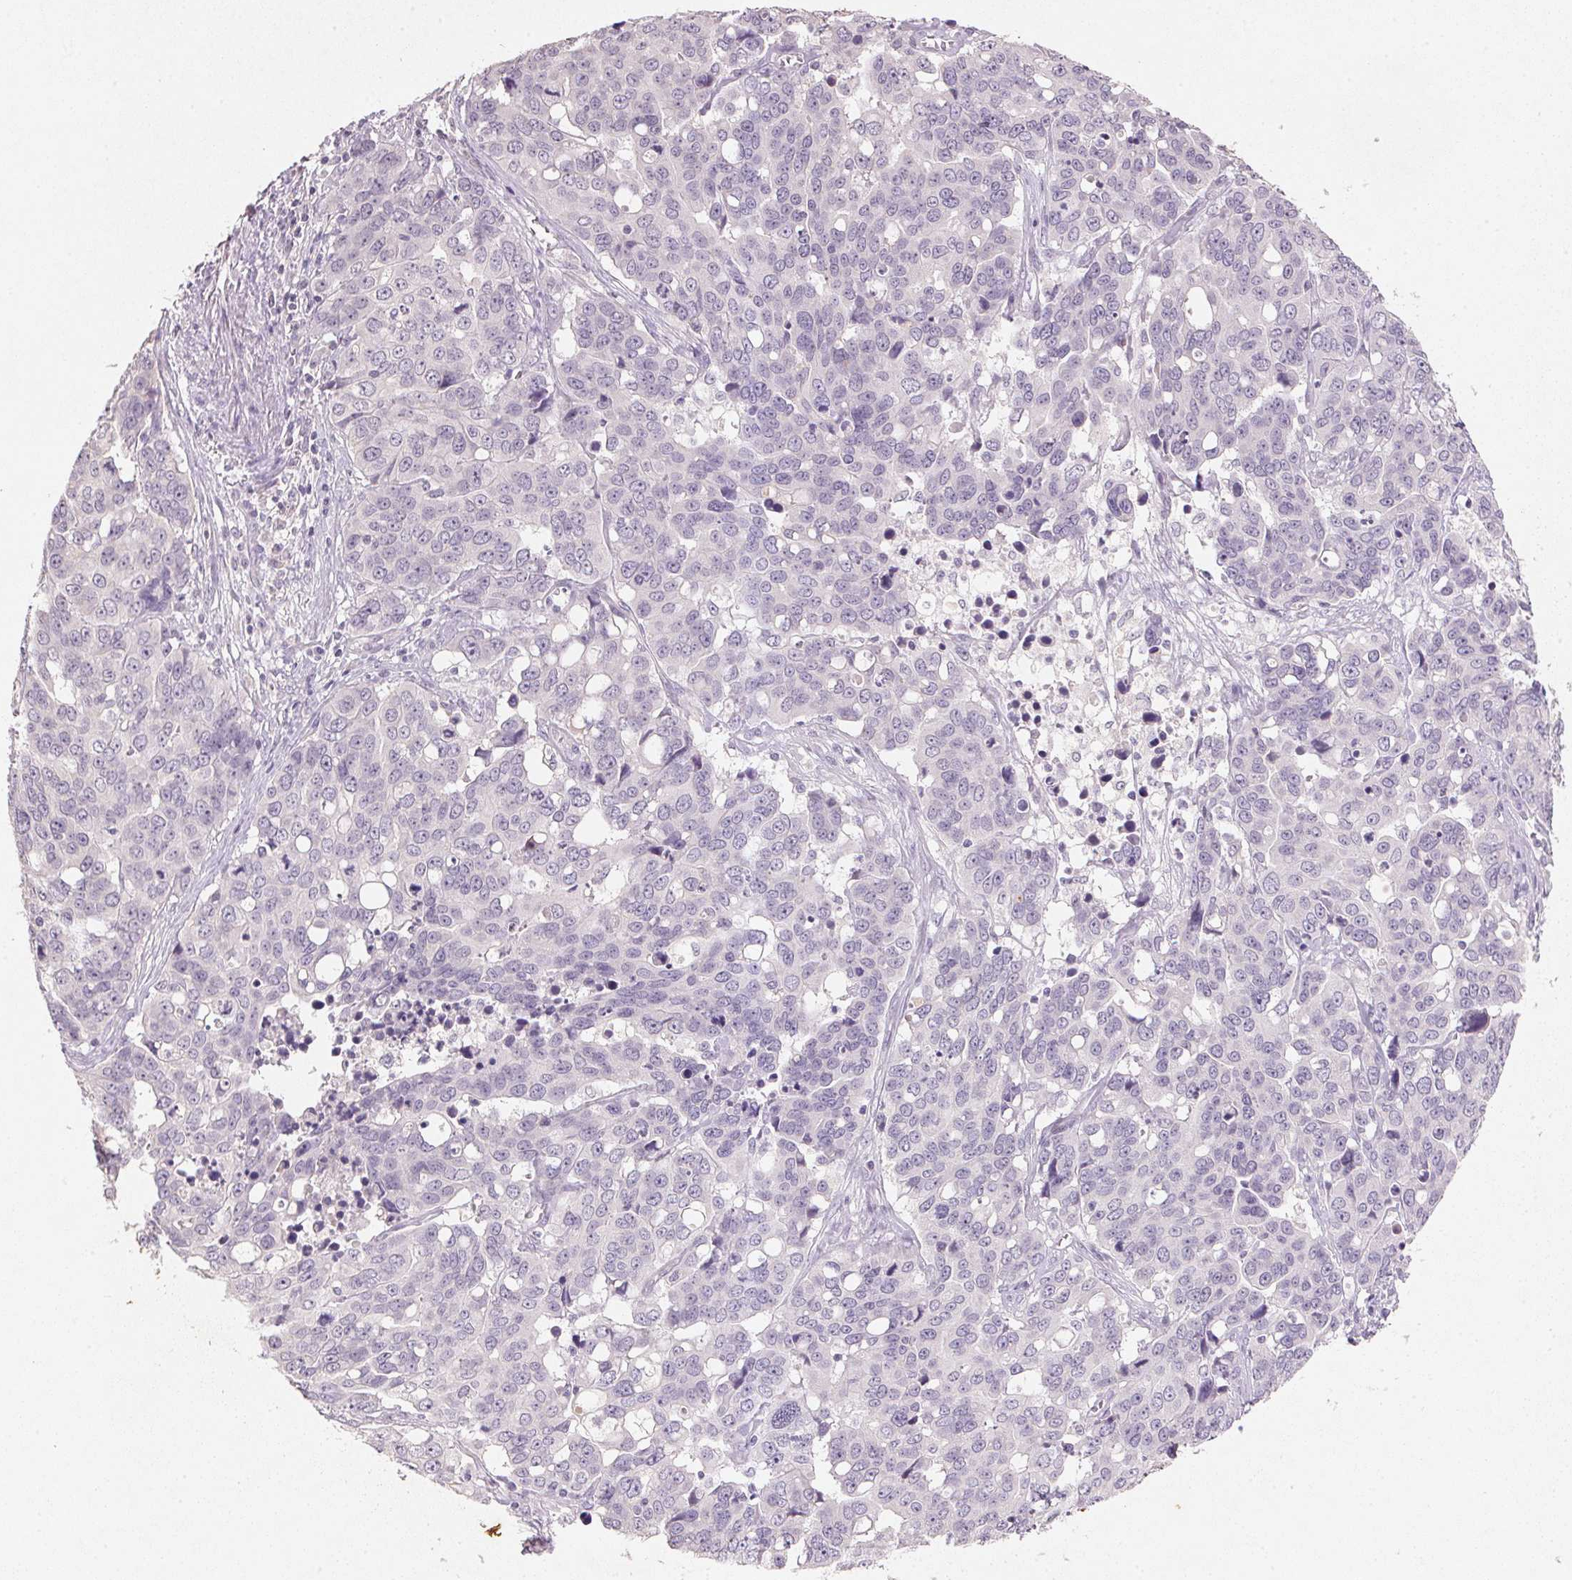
{"staining": {"intensity": "negative", "quantity": "none", "location": "none"}, "tissue": "ovarian cancer", "cell_type": "Tumor cells", "image_type": "cancer", "snomed": [{"axis": "morphology", "description": "Carcinoma, endometroid"}, {"axis": "topography", "description": "Ovary"}], "caption": "Tumor cells show no significant protein expression in ovarian endometroid carcinoma.", "gene": "CXCL5", "patient": {"sex": "female", "age": 78}}